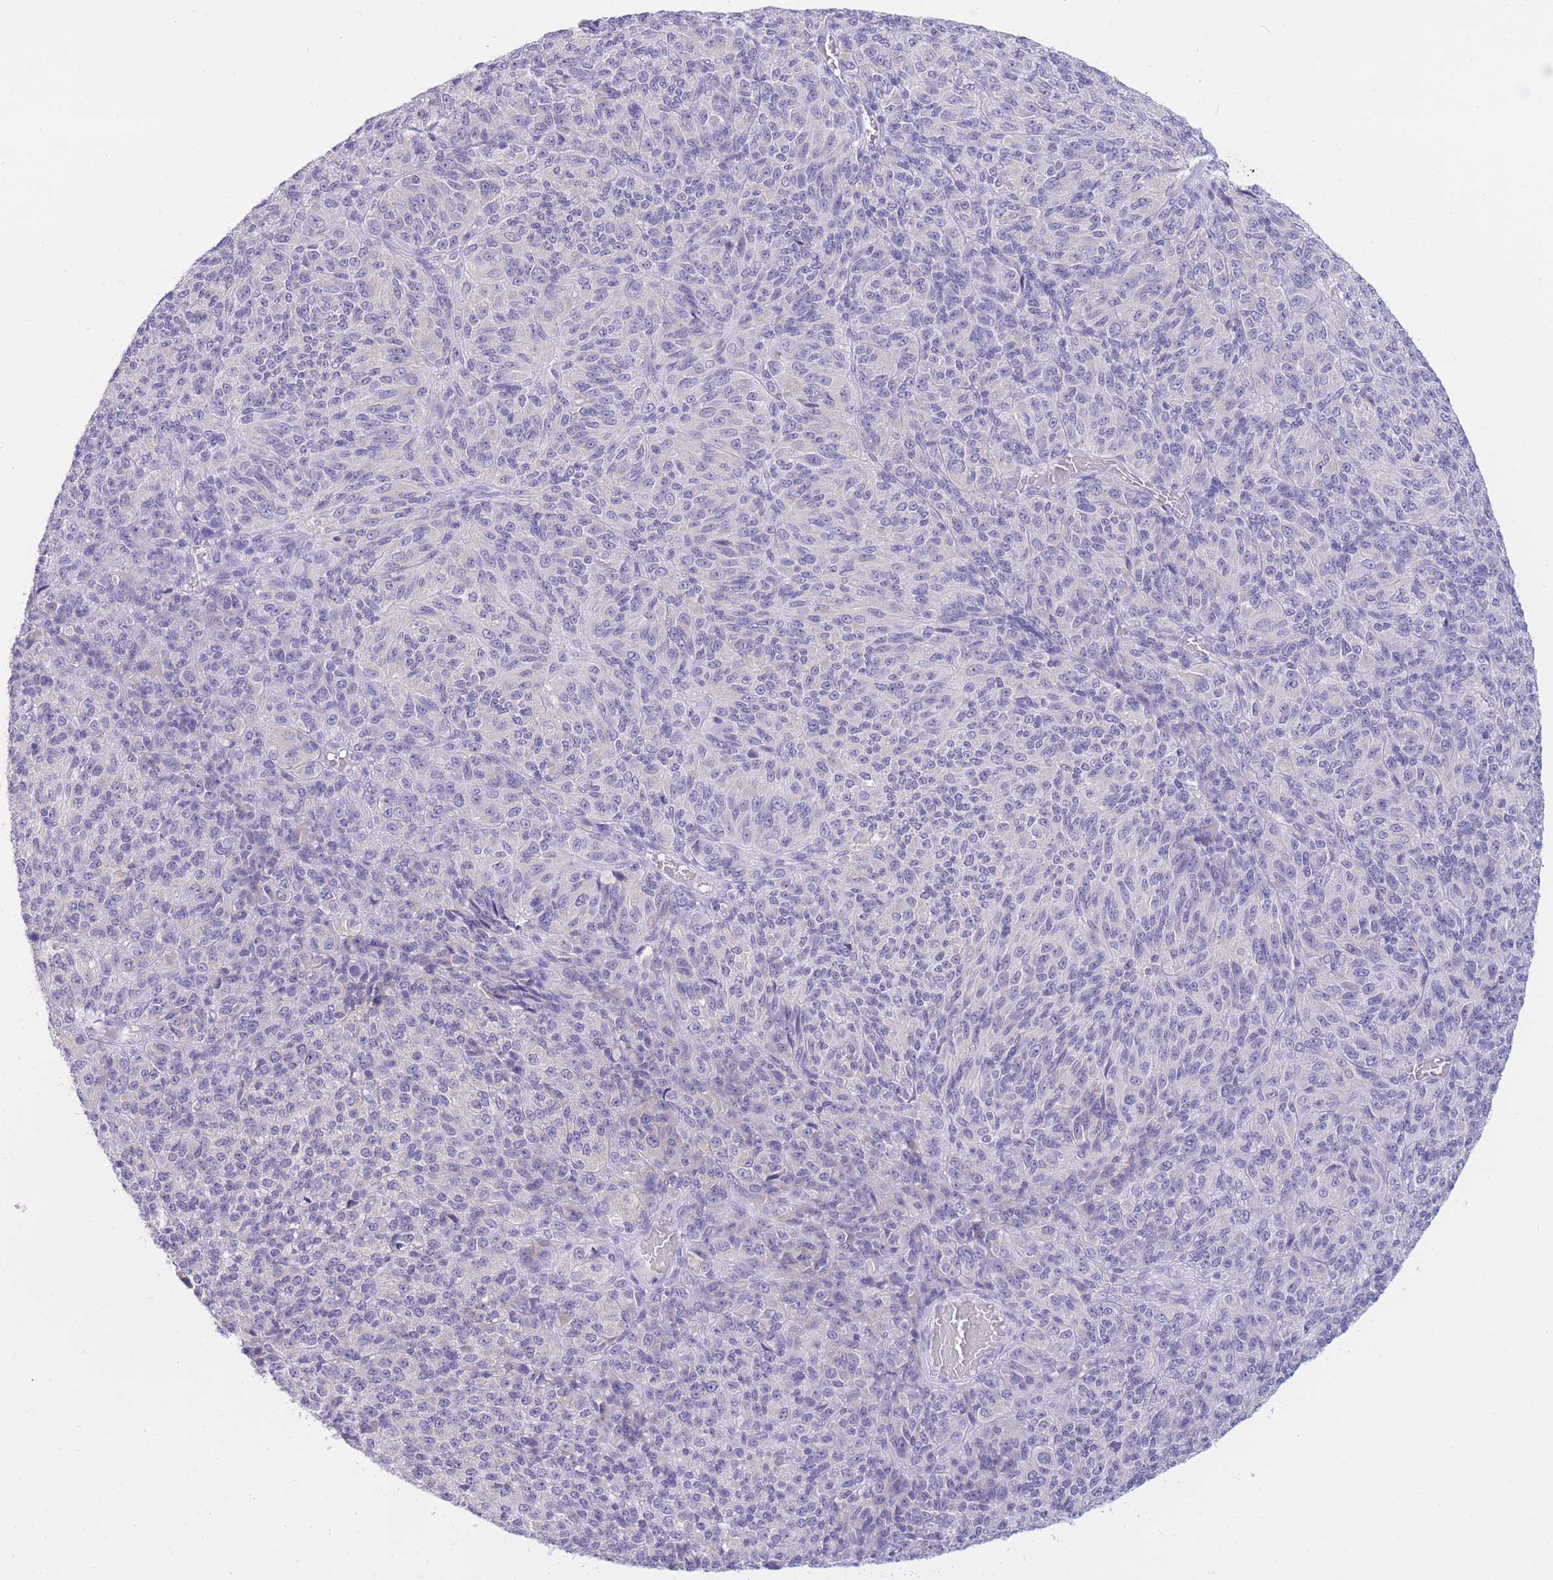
{"staining": {"intensity": "negative", "quantity": "none", "location": "none"}, "tissue": "melanoma", "cell_type": "Tumor cells", "image_type": "cancer", "snomed": [{"axis": "morphology", "description": "Malignant melanoma, Metastatic site"}, {"axis": "topography", "description": "Brain"}], "caption": "Immunohistochemistry (IHC) of human melanoma reveals no expression in tumor cells.", "gene": "SSUH2", "patient": {"sex": "female", "age": 56}}